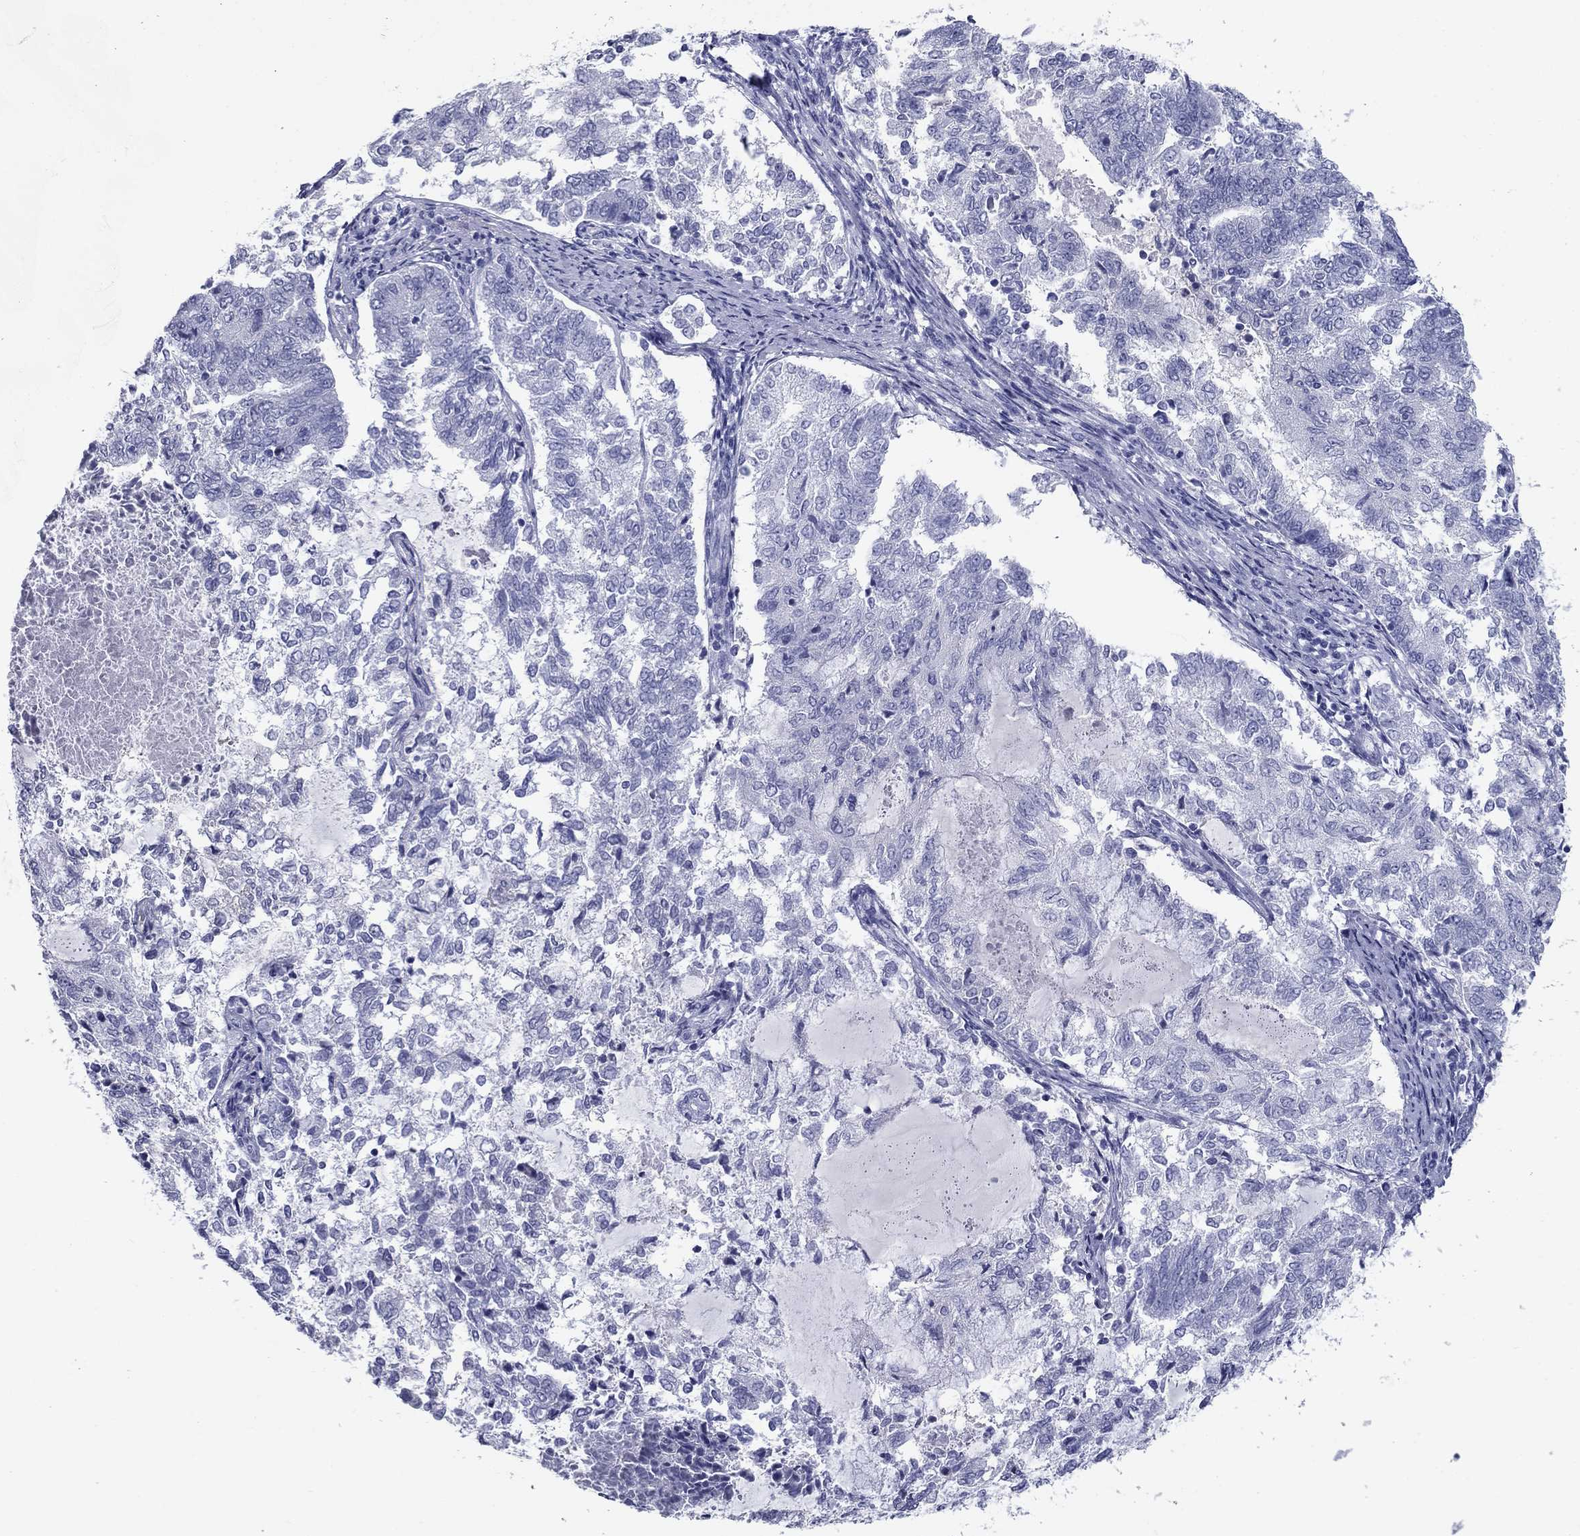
{"staining": {"intensity": "negative", "quantity": "none", "location": "none"}, "tissue": "endometrial cancer", "cell_type": "Tumor cells", "image_type": "cancer", "snomed": [{"axis": "morphology", "description": "Adenocarcinoma, NOS"}, {"axis": "topography", "description": "Endometrium"}], "caption": "DAB (3,3'-diaminobenzidine) immunohistochemical staining of human endometrial adenocarcinoma exhibits no significant expression in tumor cells.", "gene": "NPPA", "patient": {"sex": "female", "age": 65}}